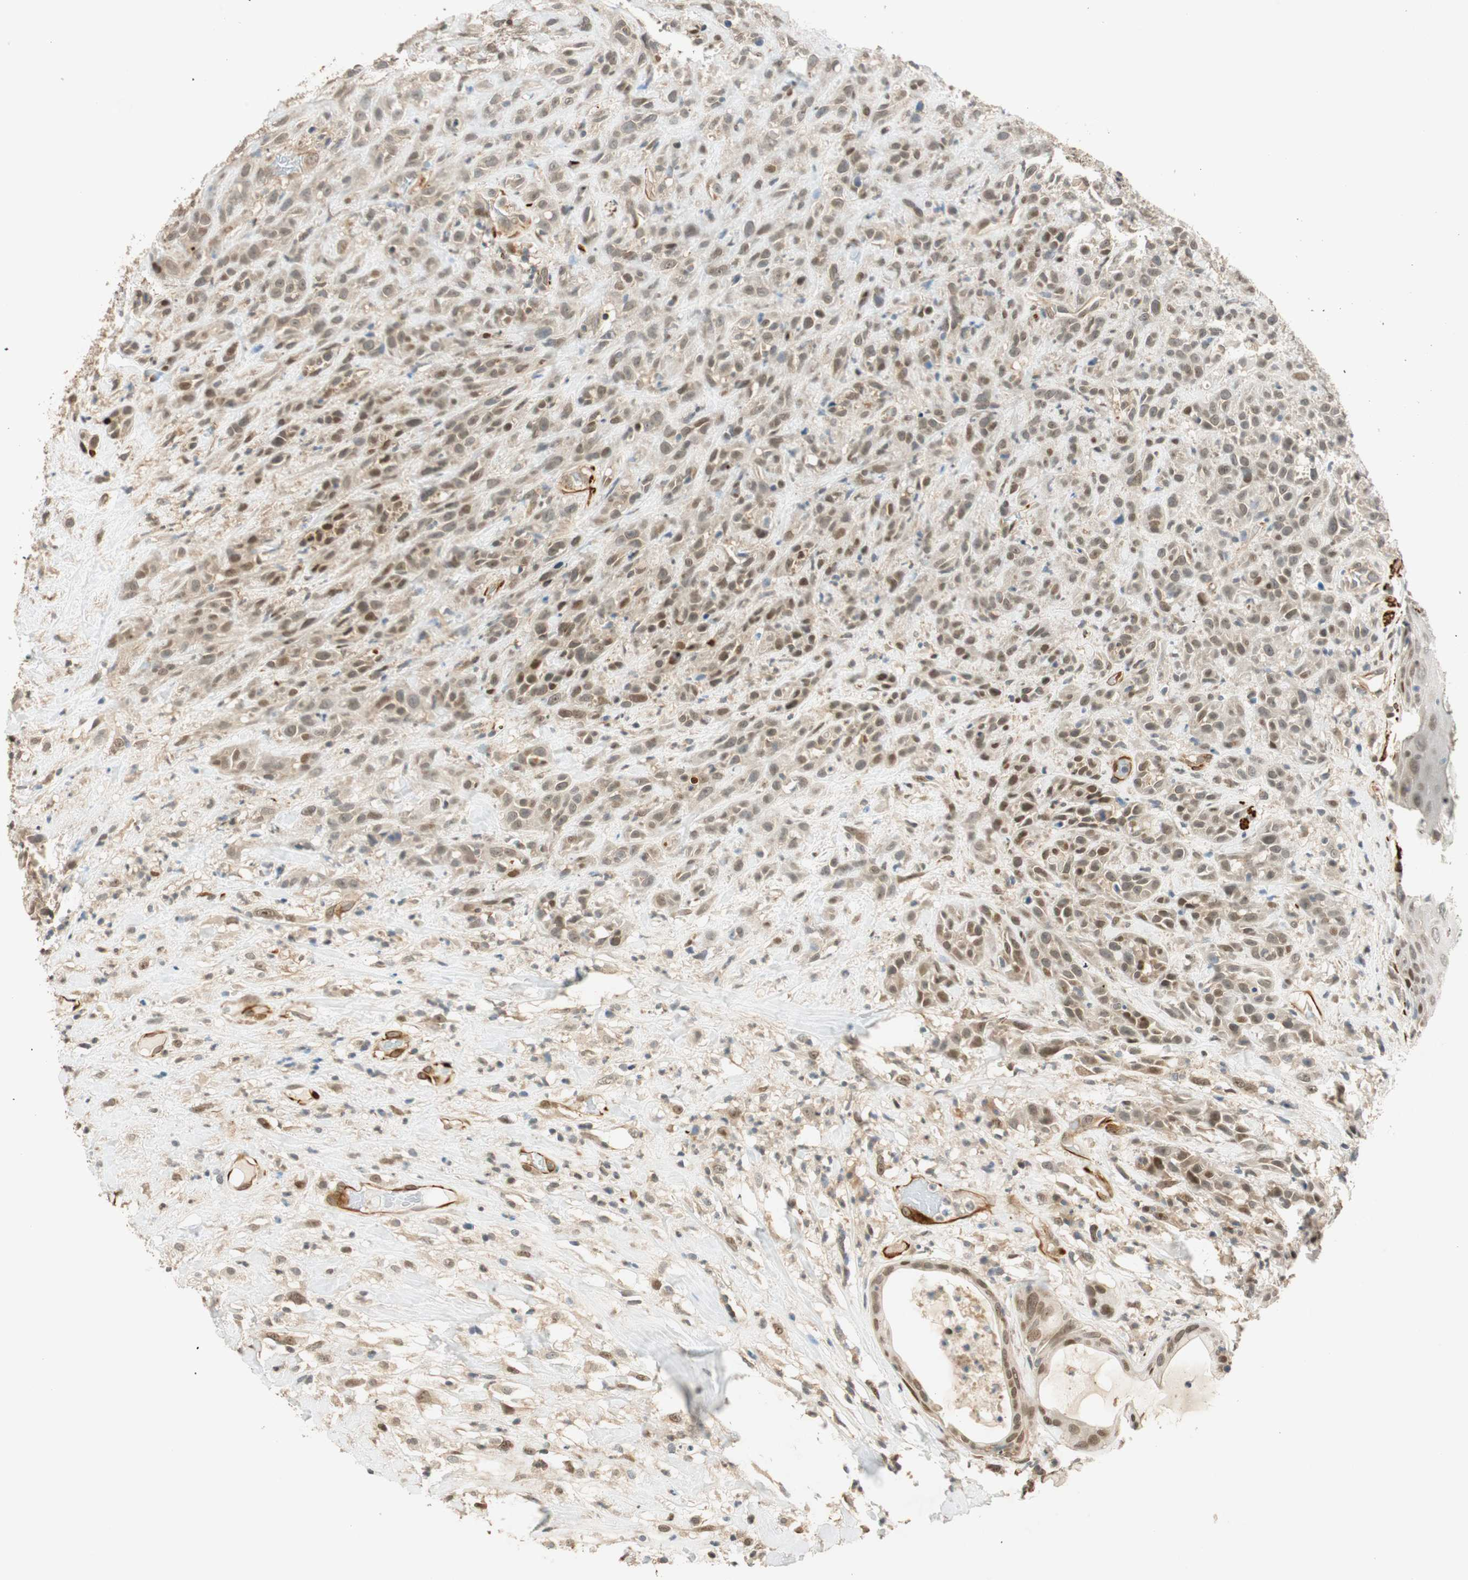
{"staining": {"intensity": "weak", "quantity": "25%-75%", "location": "cytoplasmic/membranous,nuclear"}, "tissue": "head and neck cancer", "cell_type": "Tumor cells", "image_type": "cancer", "snomed": [{"axis": "morphology", "description": "Normal tissue, NOS"}, {"axis": "morphology", "description": "Squamous cell carcinoma, NOS"}, {"axis": "topography", "description": "Cartilage tissue"}, {"axis": "topography", "description": "Head-Neck"}], "caption": "This is a histology image of IHC staining of squamous cell carcinoma (head and neck), which shows weak staining in the cytoplasmic/membranous and nuclear of tumor cells.", "gene": "NES", "patient": {"sex": "male", "age": 62}}